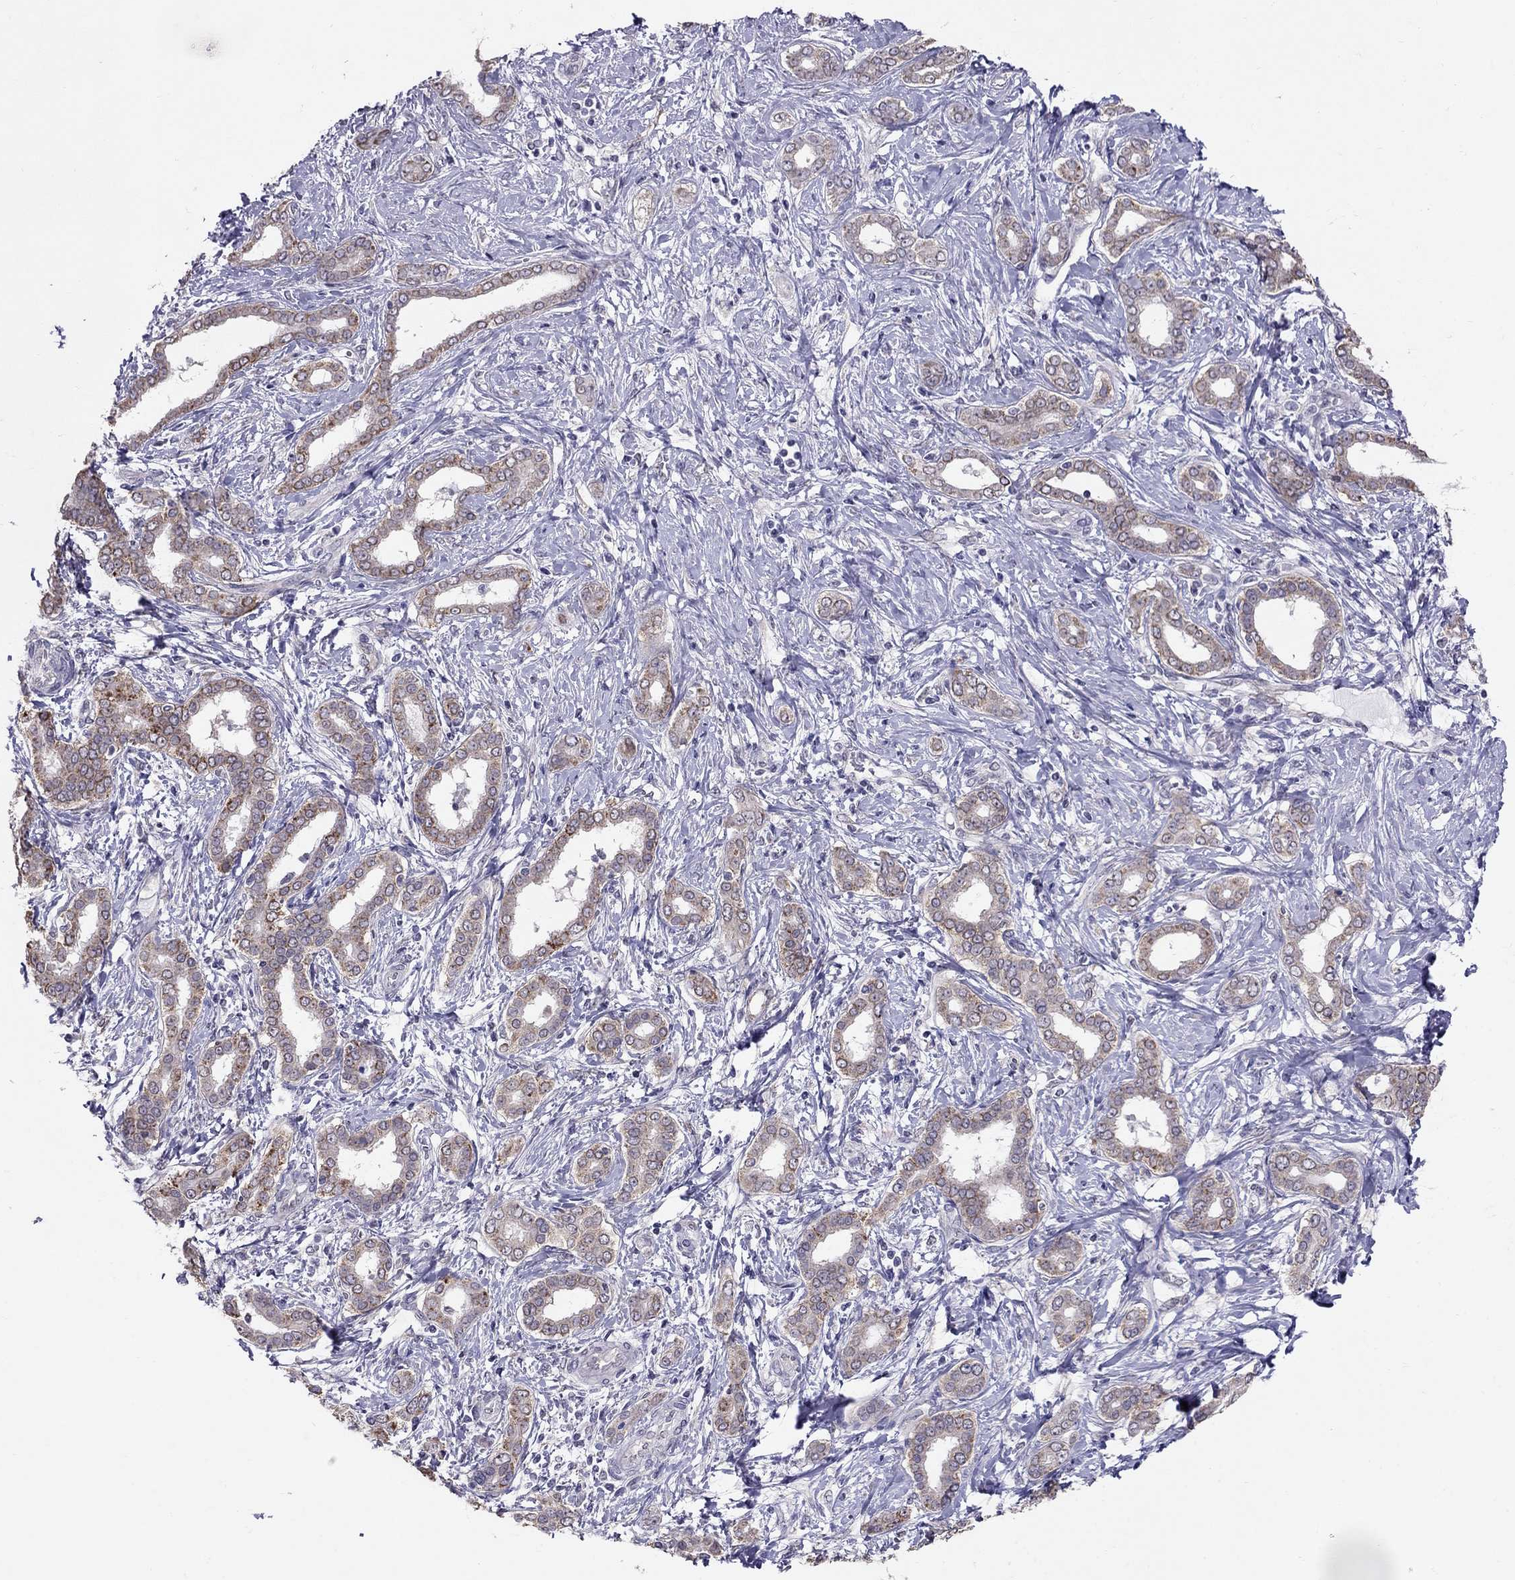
{"staining": {"intensity": "moderate", "quantity": "25%-75%", "location": "cytoplasmic/membranous"}, "tissue": "liver cancer", "cell_type": "Tumor cells", "image_type": "cancer", "snomed": [{"axis": "morphology", "description": "Cholangiocarcinoma"}, {"axis": "topography", "description": "Liver"}], "caption": "IHC of cholangiocarcinoma (liver) exhibits medium levels of moderate cytoplasmic/membranous positivity in approximately 25%-75% of tumor cells.", "gene": "MYO3B", "patient": {"sex": "female", "age": 47}}